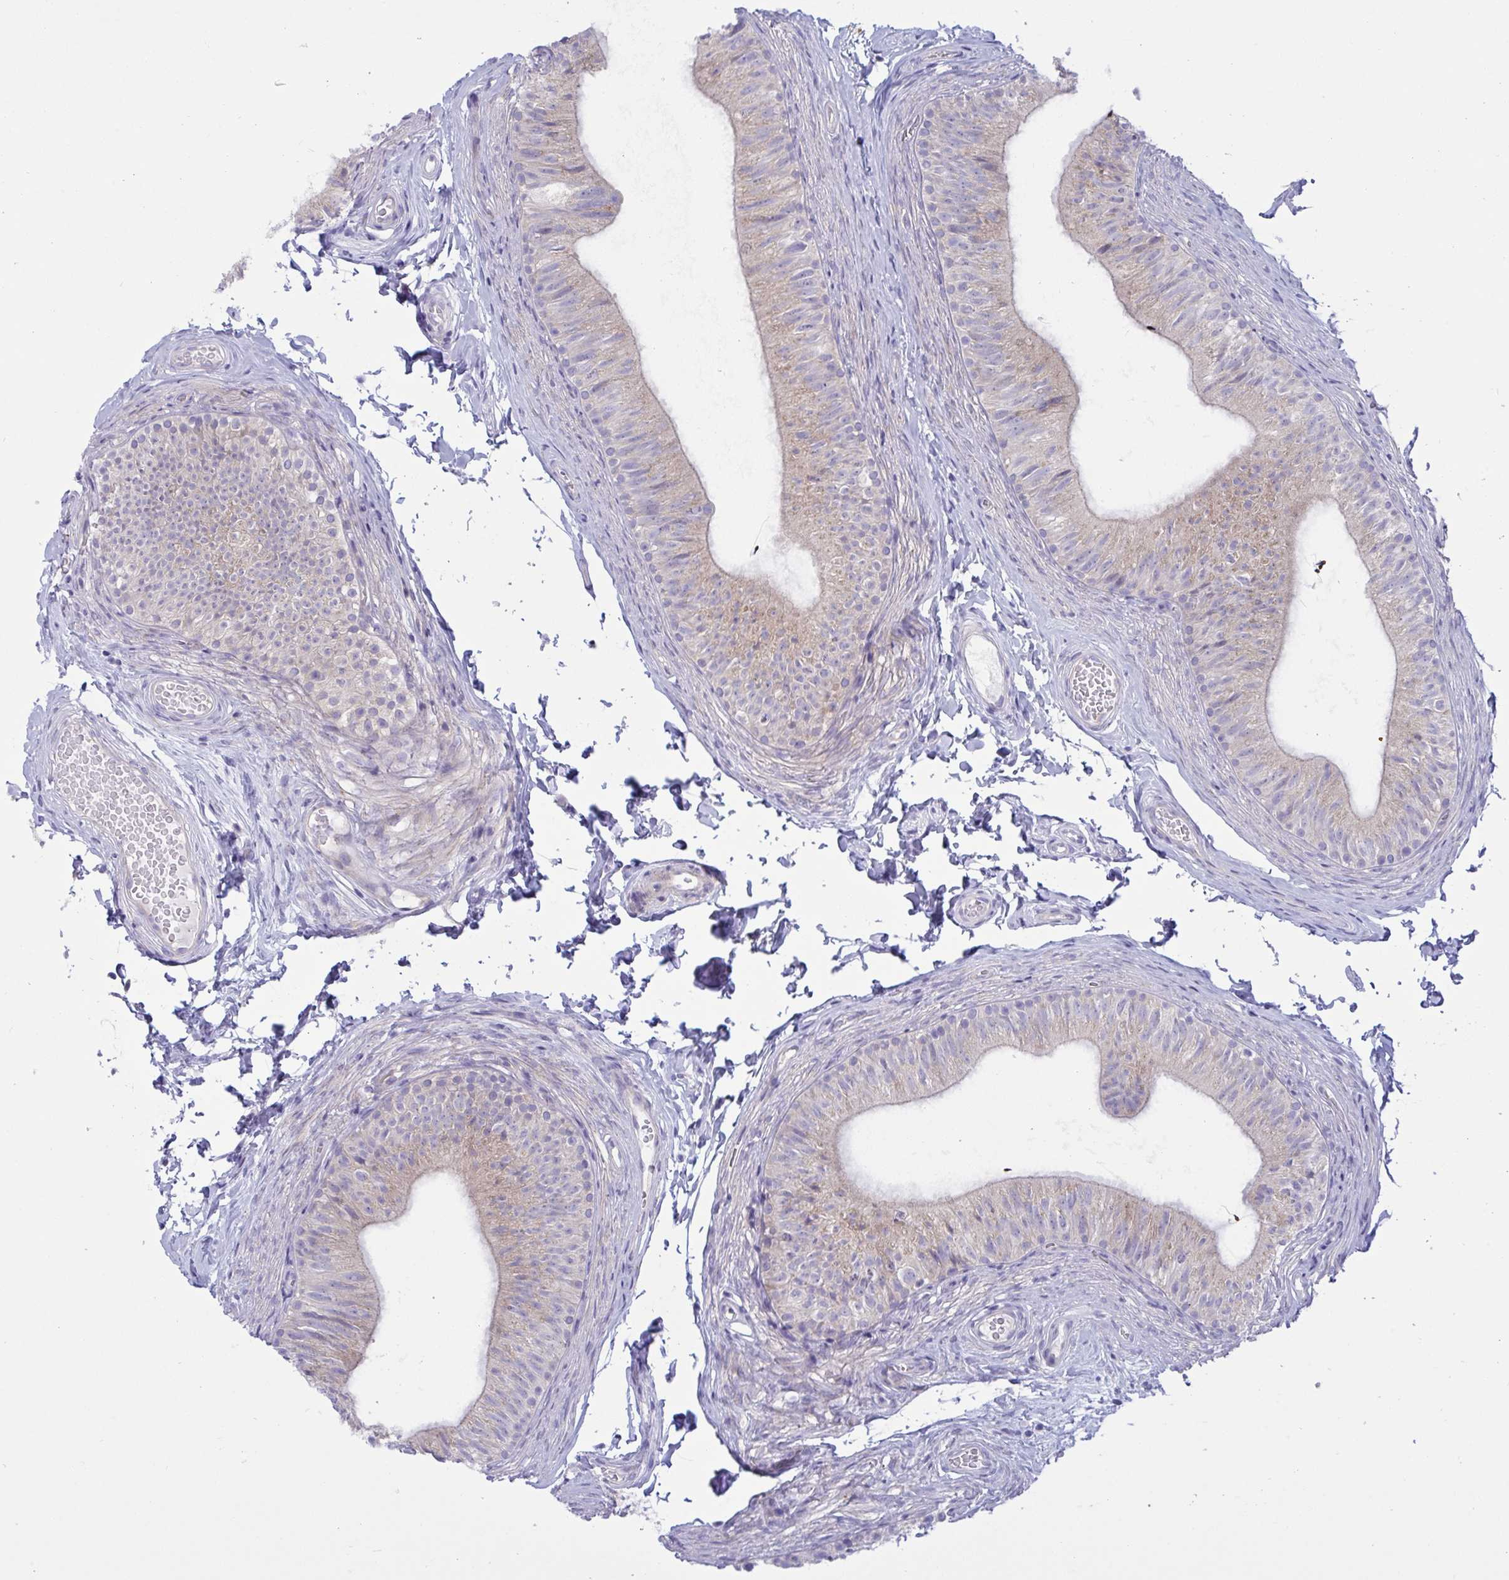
{"staining": {"intensity": "weak", "quantity": "25%-75%", "location": "cytoplasmic/membranous"}, "tissue": "epididymis", "cell_type": "Glandular cells", "image_type": "normal", "snomed": [{"axis": "morphology", "description": "Normal tissue, NOS"}, {"axis": "topography", "description": "Epididymis, spermatic cord, NOS"}, {"axis": "topography", "description": "Epididymis"}, {"axis": "topography", "description": "Peripheral nerve tissue"}], "caption": "This image exhibits unremarkable epididymis stained with immunohistochemistry to label a protein in brown. The cytoplasmic/membranous of glandular cells show weak positivity for the protein. Nuclei are counter-stained blue.", "gene": "OXLD1", "patient": {"sex": "male", "age": 29}}